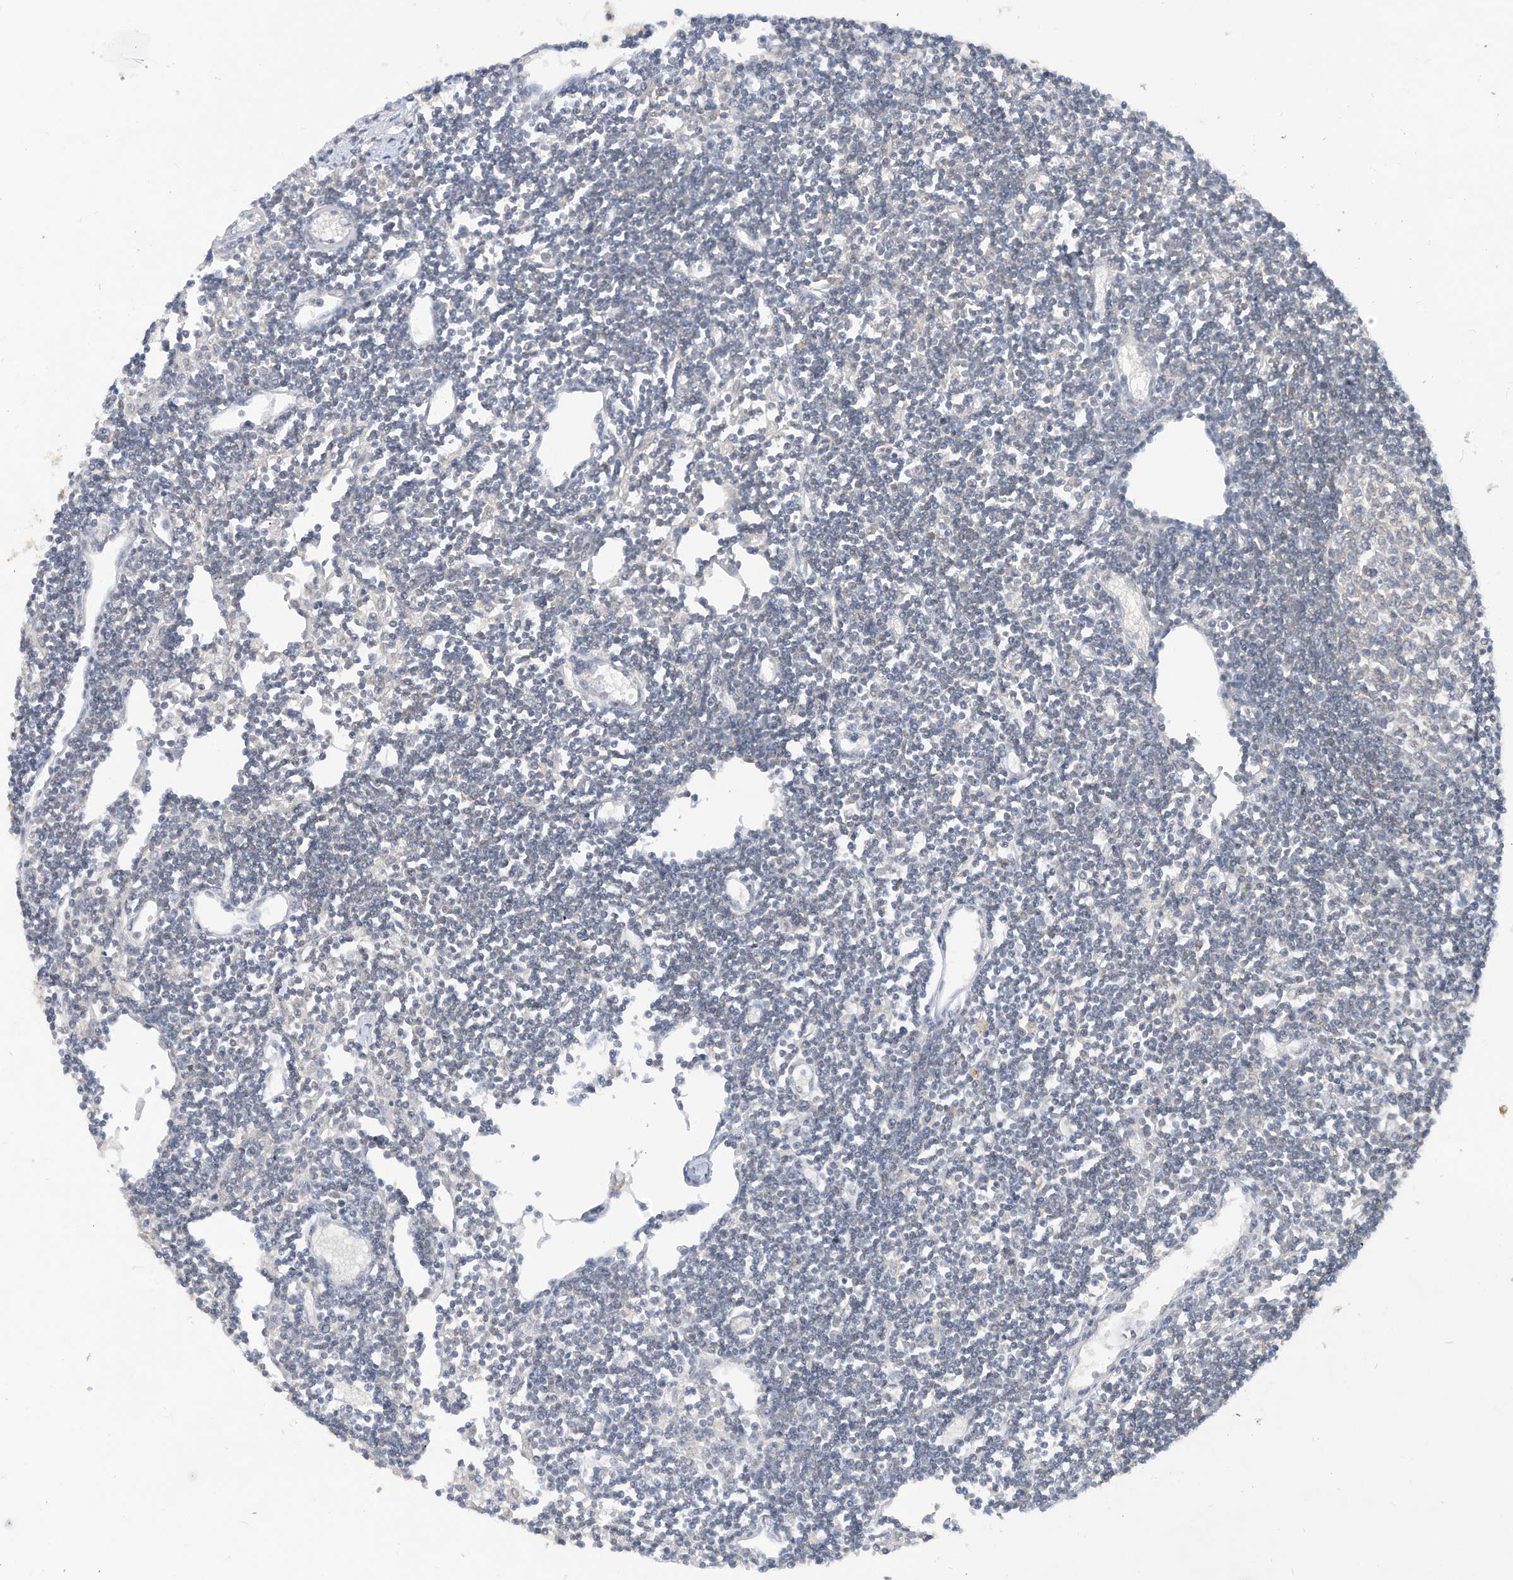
{"staining": {"intensity": "moderate", "quantity": "25%-75%", "location": "cytoplasmic/membranous"}, "tissue": "lymph node", "cell_type": "Germinal center cells", "image_type": "normal", "snomed": [{"axis": "morphology", "description": "Normal tissue, NOS"}, {"axis": "topography", "description": "Lymph node"}], "caption": "Approximately 25%-75% of germinal center cells in normal human lymph node display moderate cytoplasmic/membranous protein expression as visualized by brown immunohistochemical staining.", "gene": "HAS3", "patient": {"sex": "female", "age": 11}}